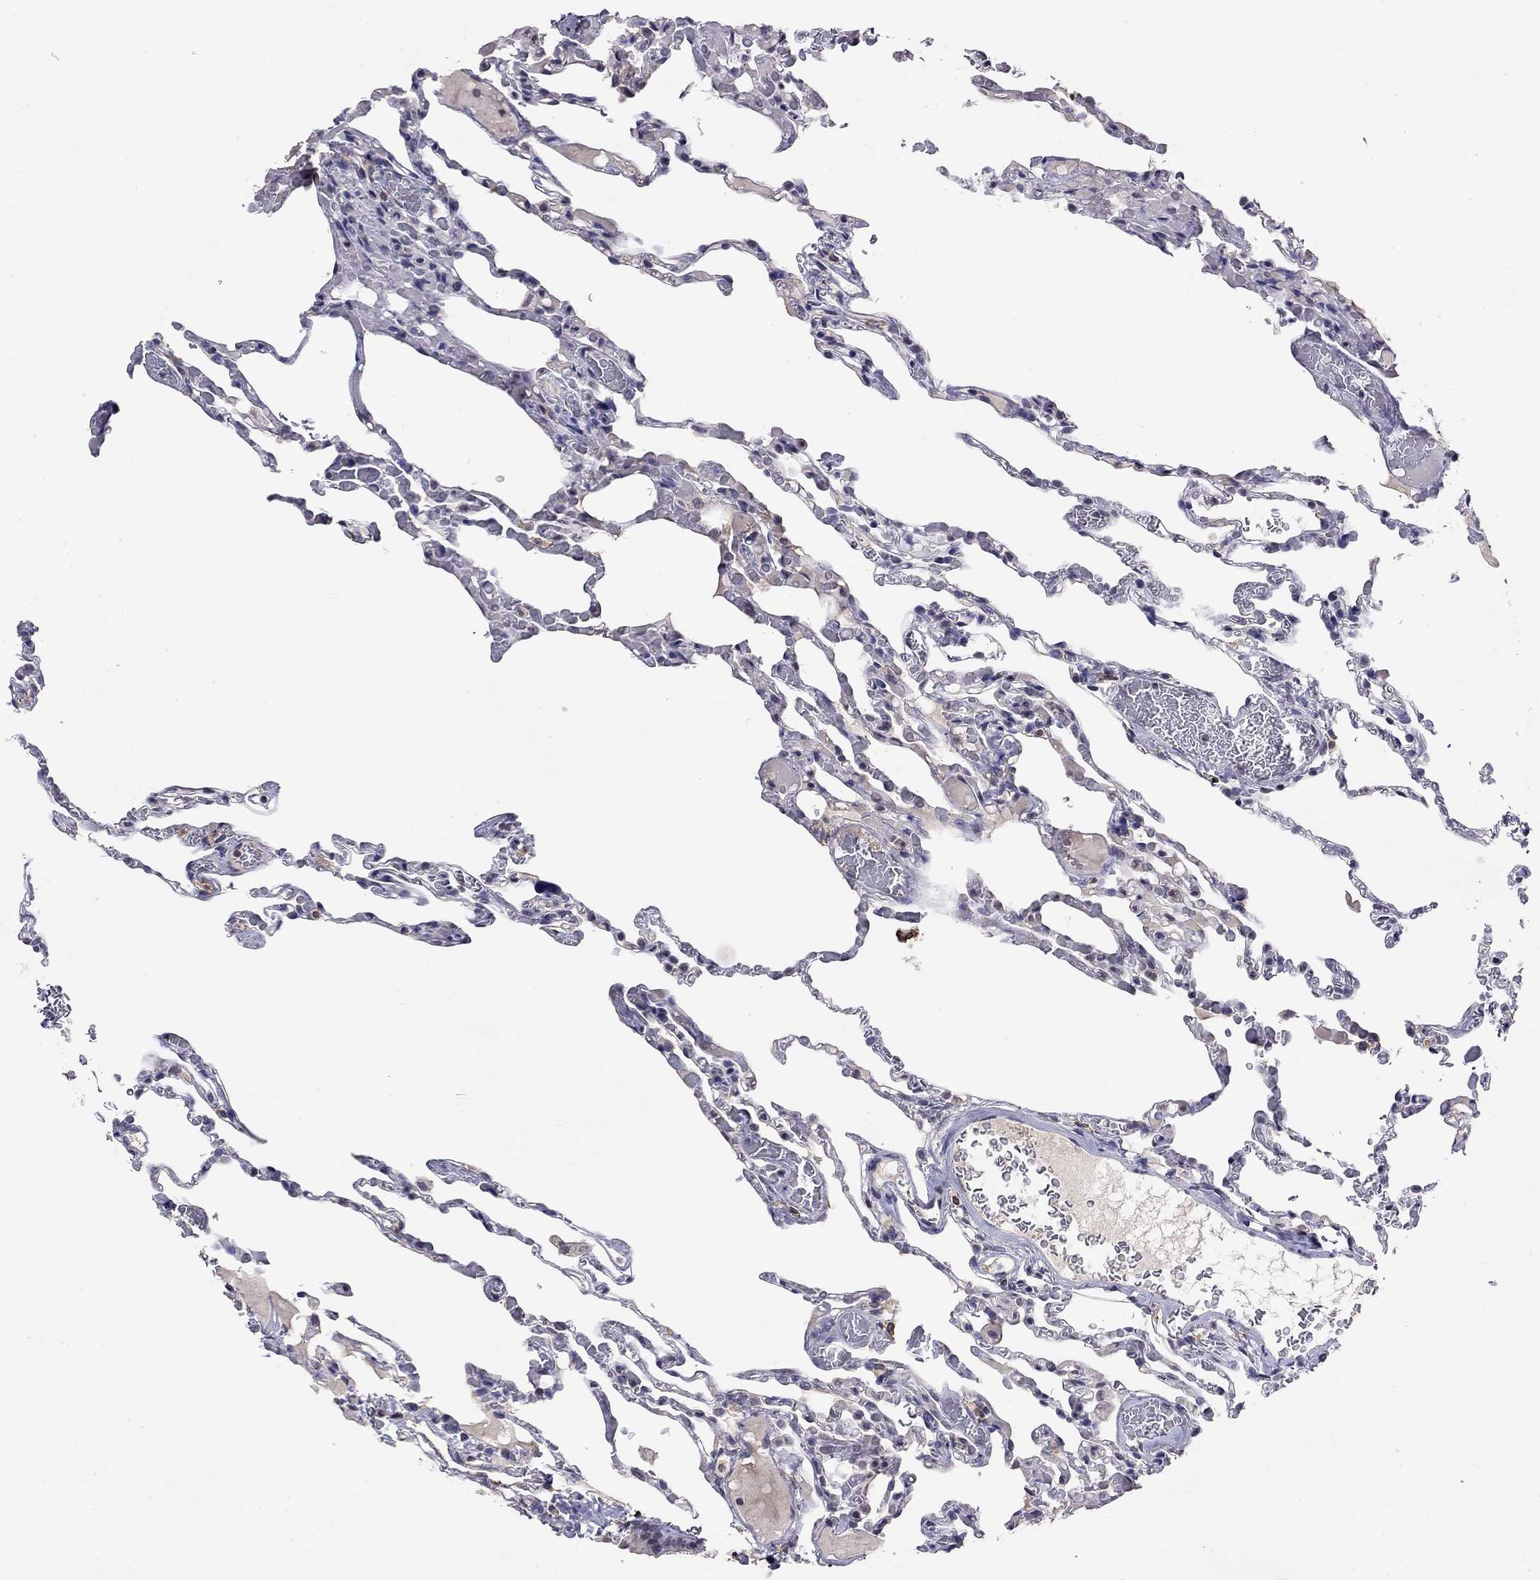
{"staining": {"intensity": "weak", "quantity": "<25%", "location": "cytoplasmic/membranous"}, "tissue": "lung", "cell_type": "Alveolar cells", "image_type": "normal", "snomed": [{"axis": "morphology", "description": "Normal tissue, NOS"}, {"axis": "topography", "description": "Lung"}], "caption": "This is an IHC micrograph of benign human lung. There is no positivity in alveolar cells.", "gene": "WNK3", "patient": {"sex": "female", "age": 43}}